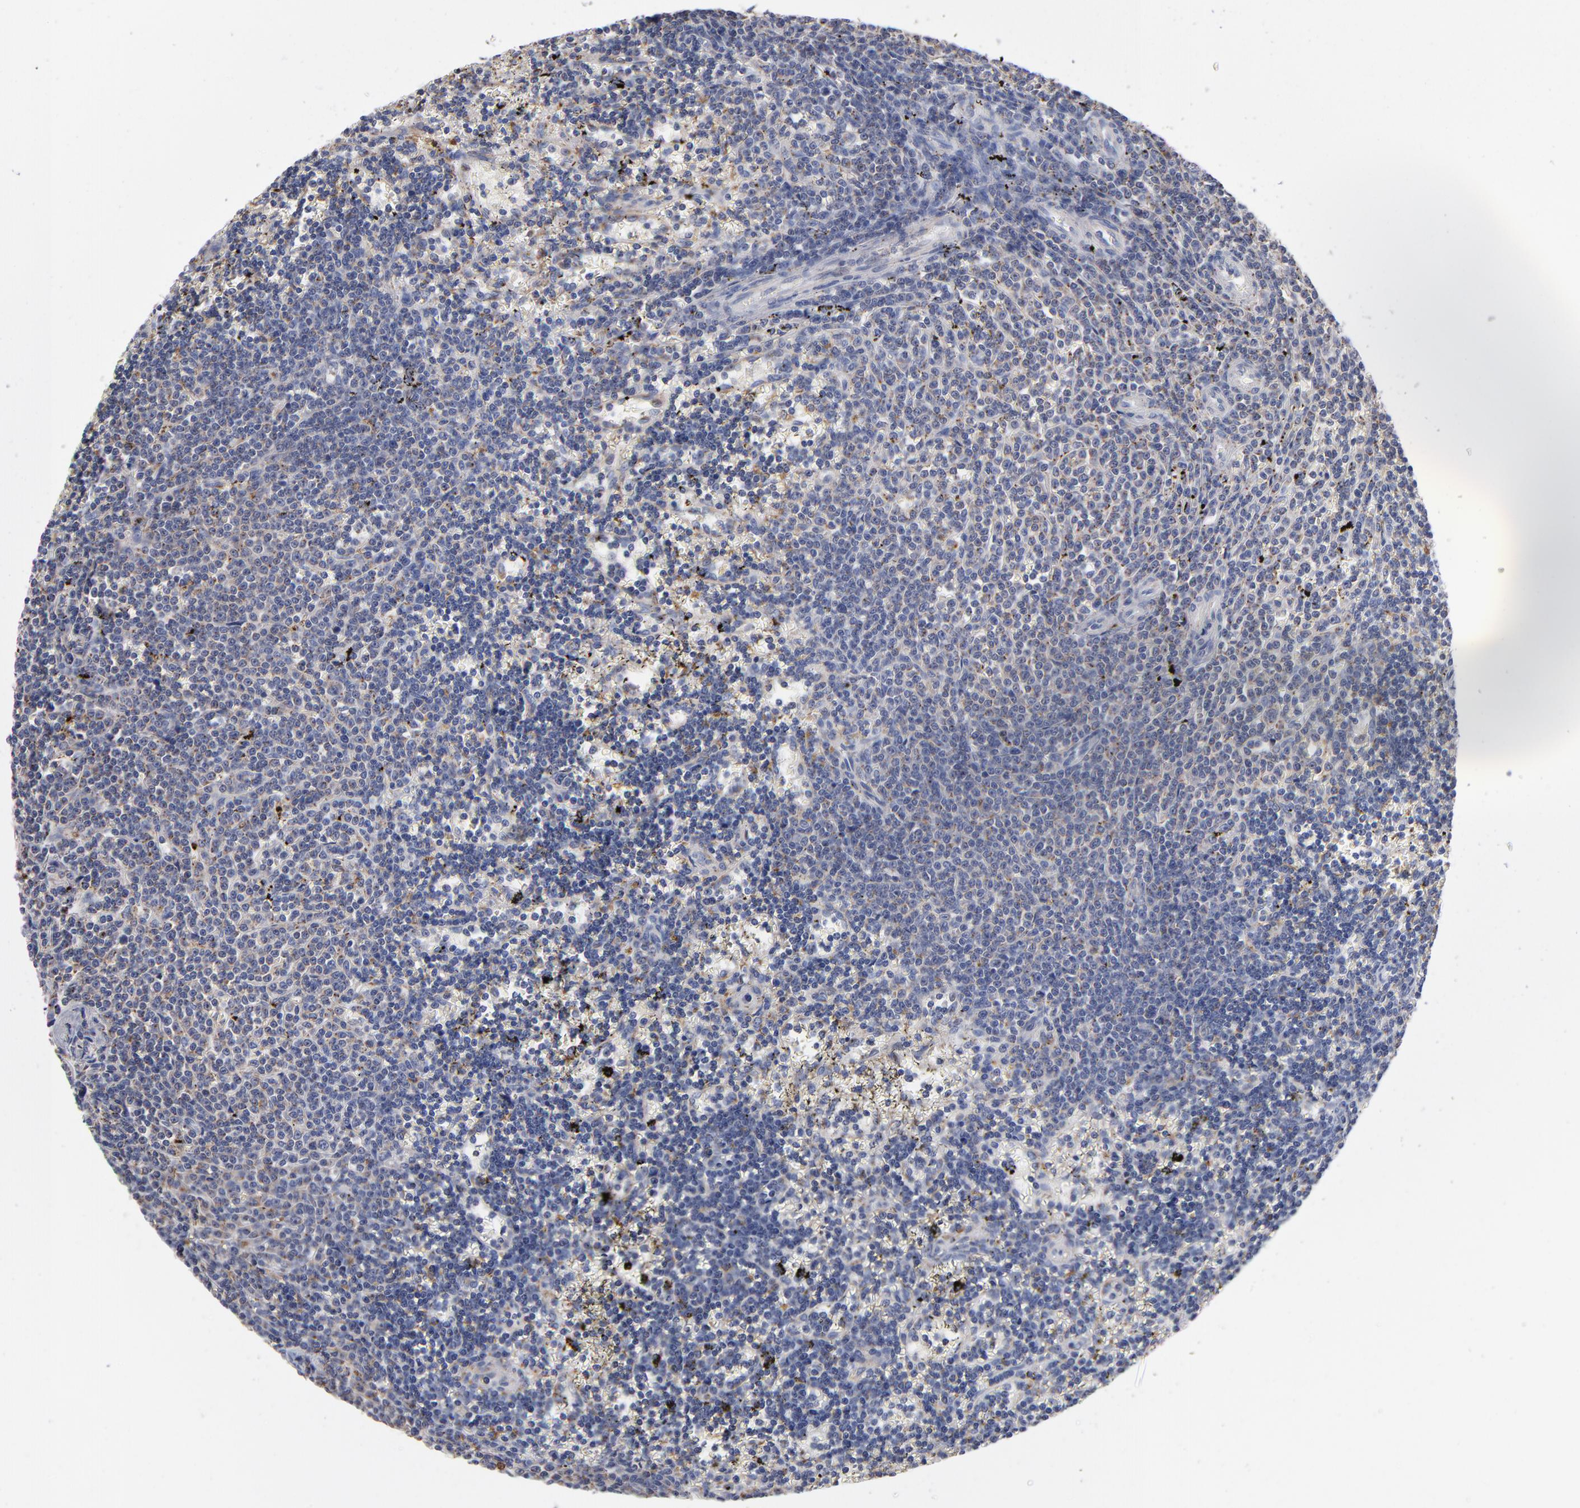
{"staining": {"intensity": "weak", "quantity": "<25%", "location": "cytoplasmic/membranous"}, "tissue": "lymphoma", "cell_type": "Tumor cells", "image_type": "cancer", "snomed": [{"axis": "morphology", "description": "Malignant lymphoma, non-Hodgkin's type, Low grade"}, {"axis": "topography", "description": "Spleen"}], "caption": "Tumor cells are negative for brown protein staining in lymphoma.", "gene": "RRAGB", "patient": {"sex": "male", "age": 60}}